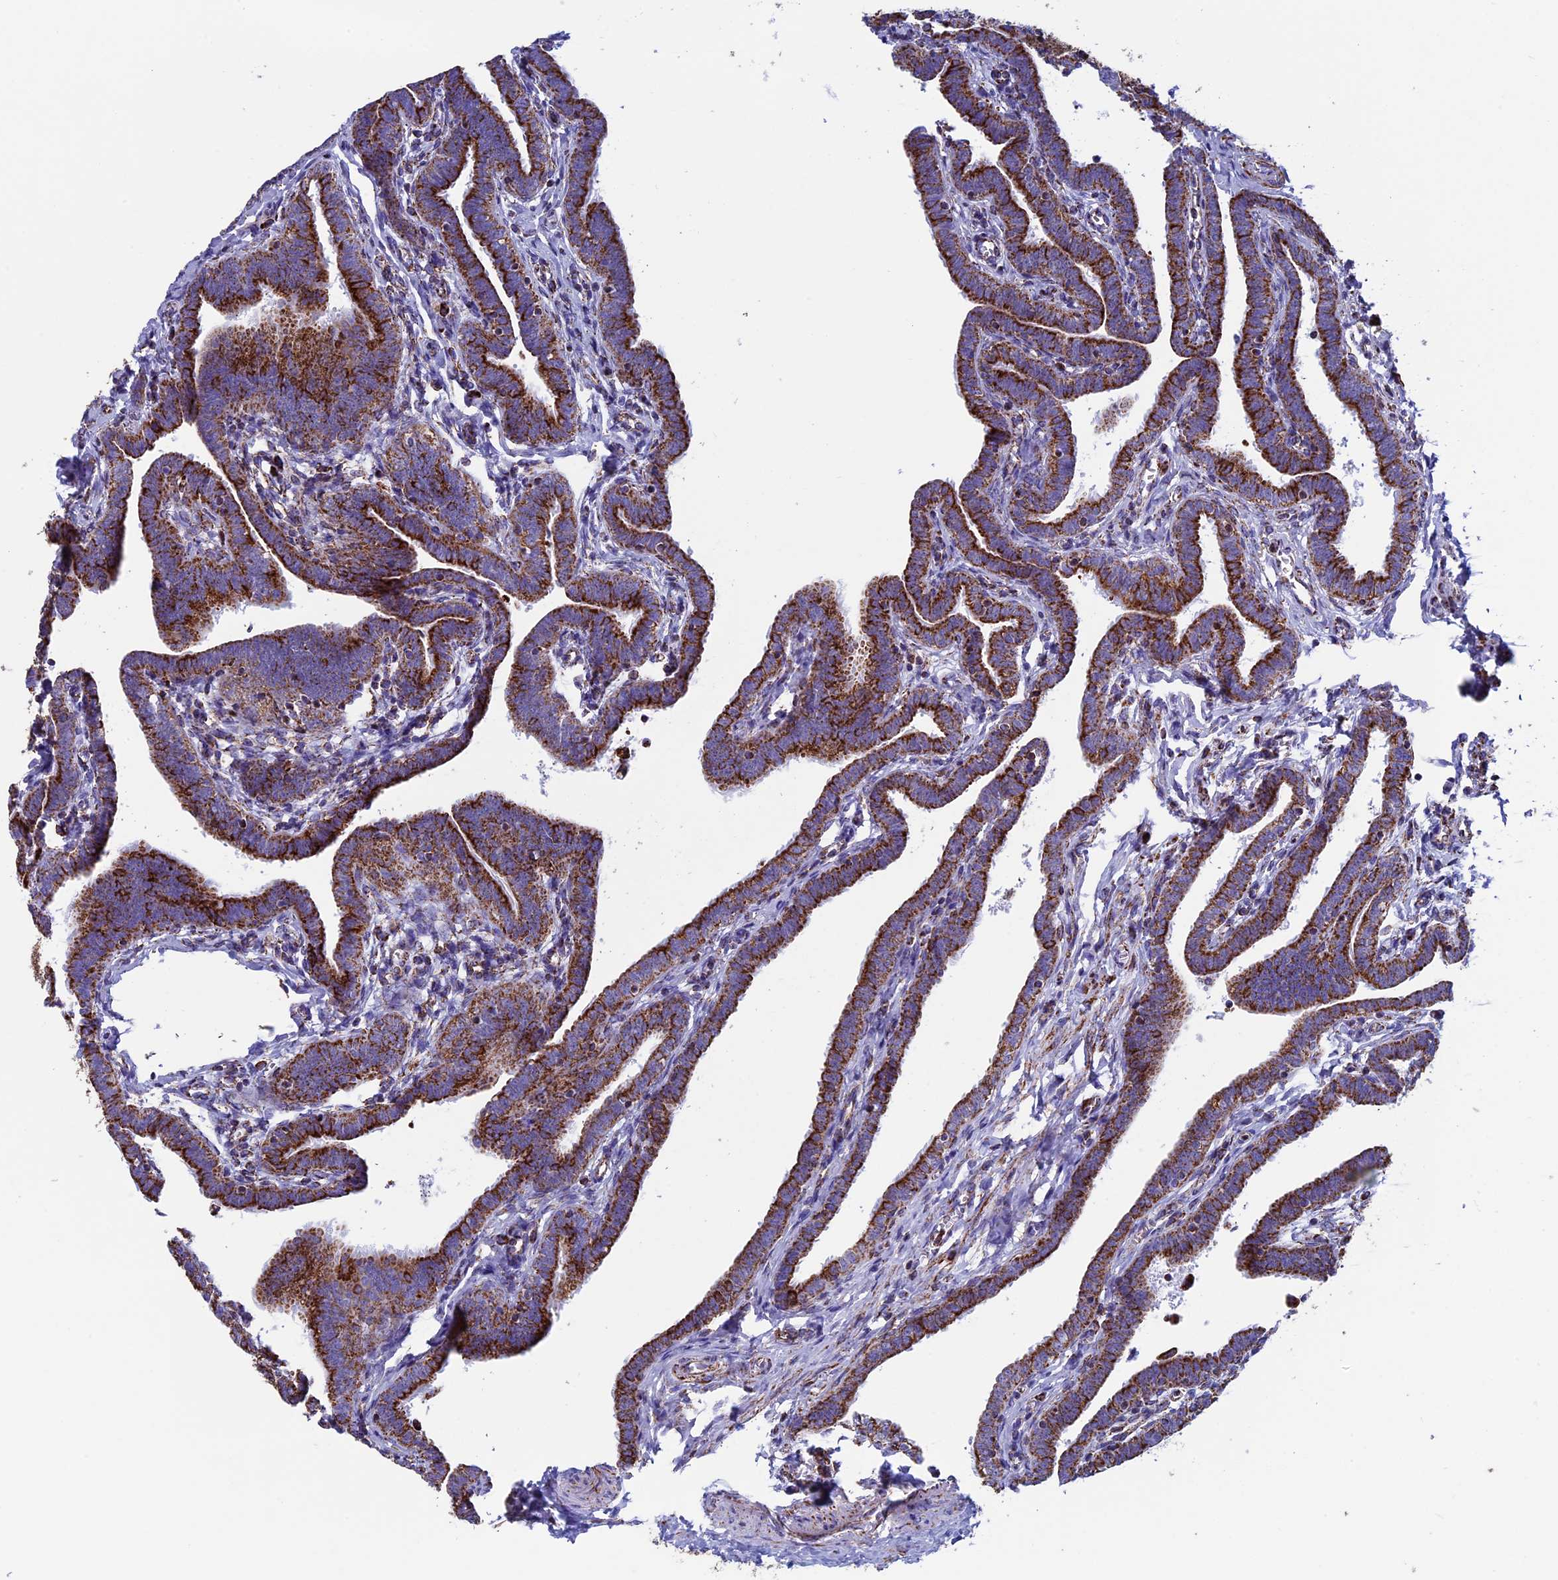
{"staining": {"intensity": "strong", "quantity": ">75%", "location": "cytoplasmic/membranous"}, "tissue": "fallopian tube", "cell_type": "Glandular cells", "image_type": "normal", "snomed": [{"axis": "morphology", "description": "Normal tissue, NOS"}, {"axis": "topography", "description": "Fallopian tube"}], "caption": "This is a photomicrograph of immunohistochemistry staining of benign fallopian tube, which shows strong positivity in the cytoplasmic/membranous of glandular cells.", "gene": "UQCRFS1", "patient": {"sex": "female", "age": 36}}